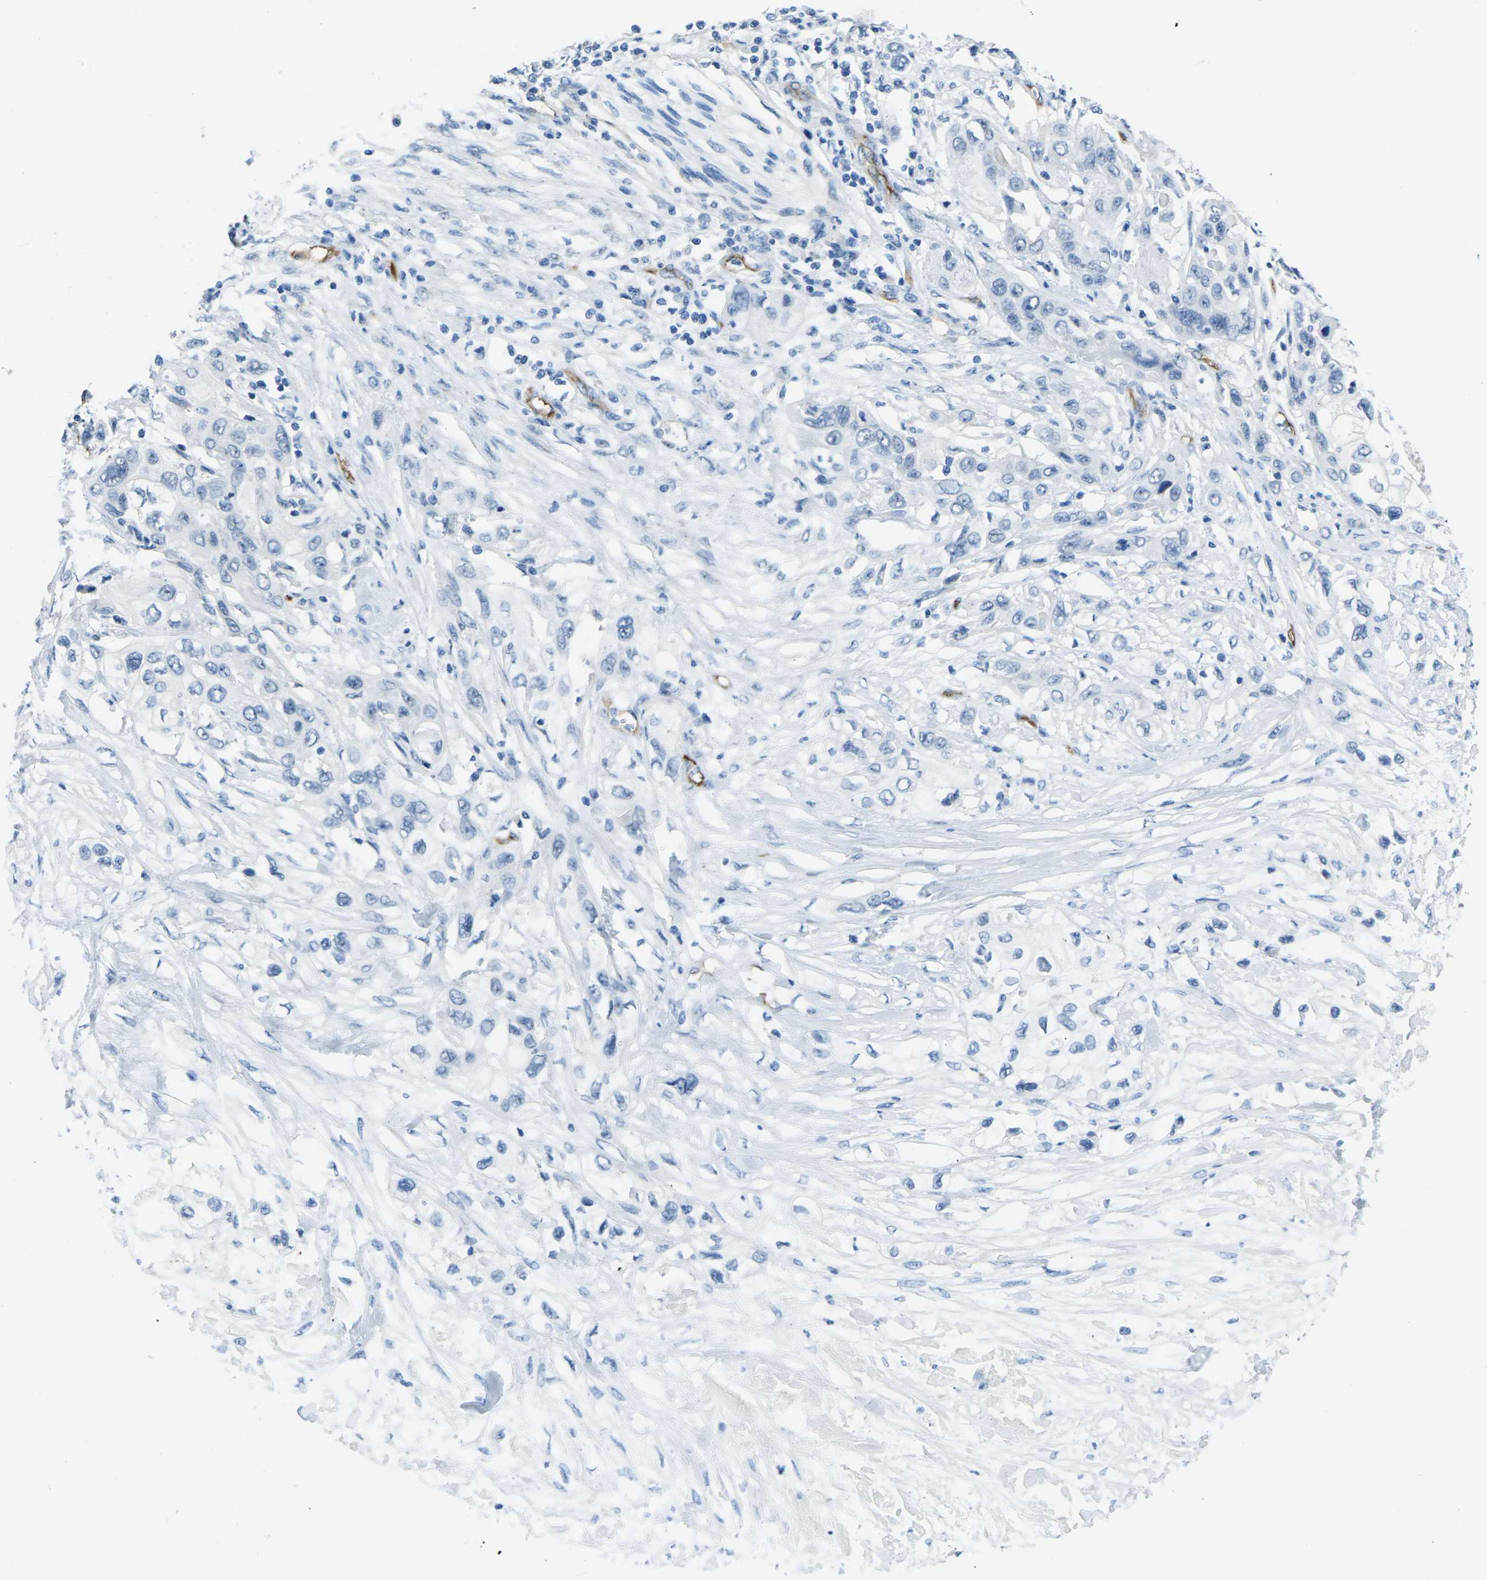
{"staining": {"intensity": "negative", "quantity": "none", "location": "none"}, "tissue": "pancreatic cancer", "cell_type": "Tumor cells", "image_type": "cancer", "snomed": [{"axis": "morphology", "description": "Adenocarcinoma, NOS"}, {"axis": "topography", "description": "Pancreas"}], "caption": "This is an IHC histopathology image of adenocarcinoma (pancreatic). There is no staining in tumor cells.", "gene": "HSPA12B", "patient": {"sex": "female", "age": 70}}